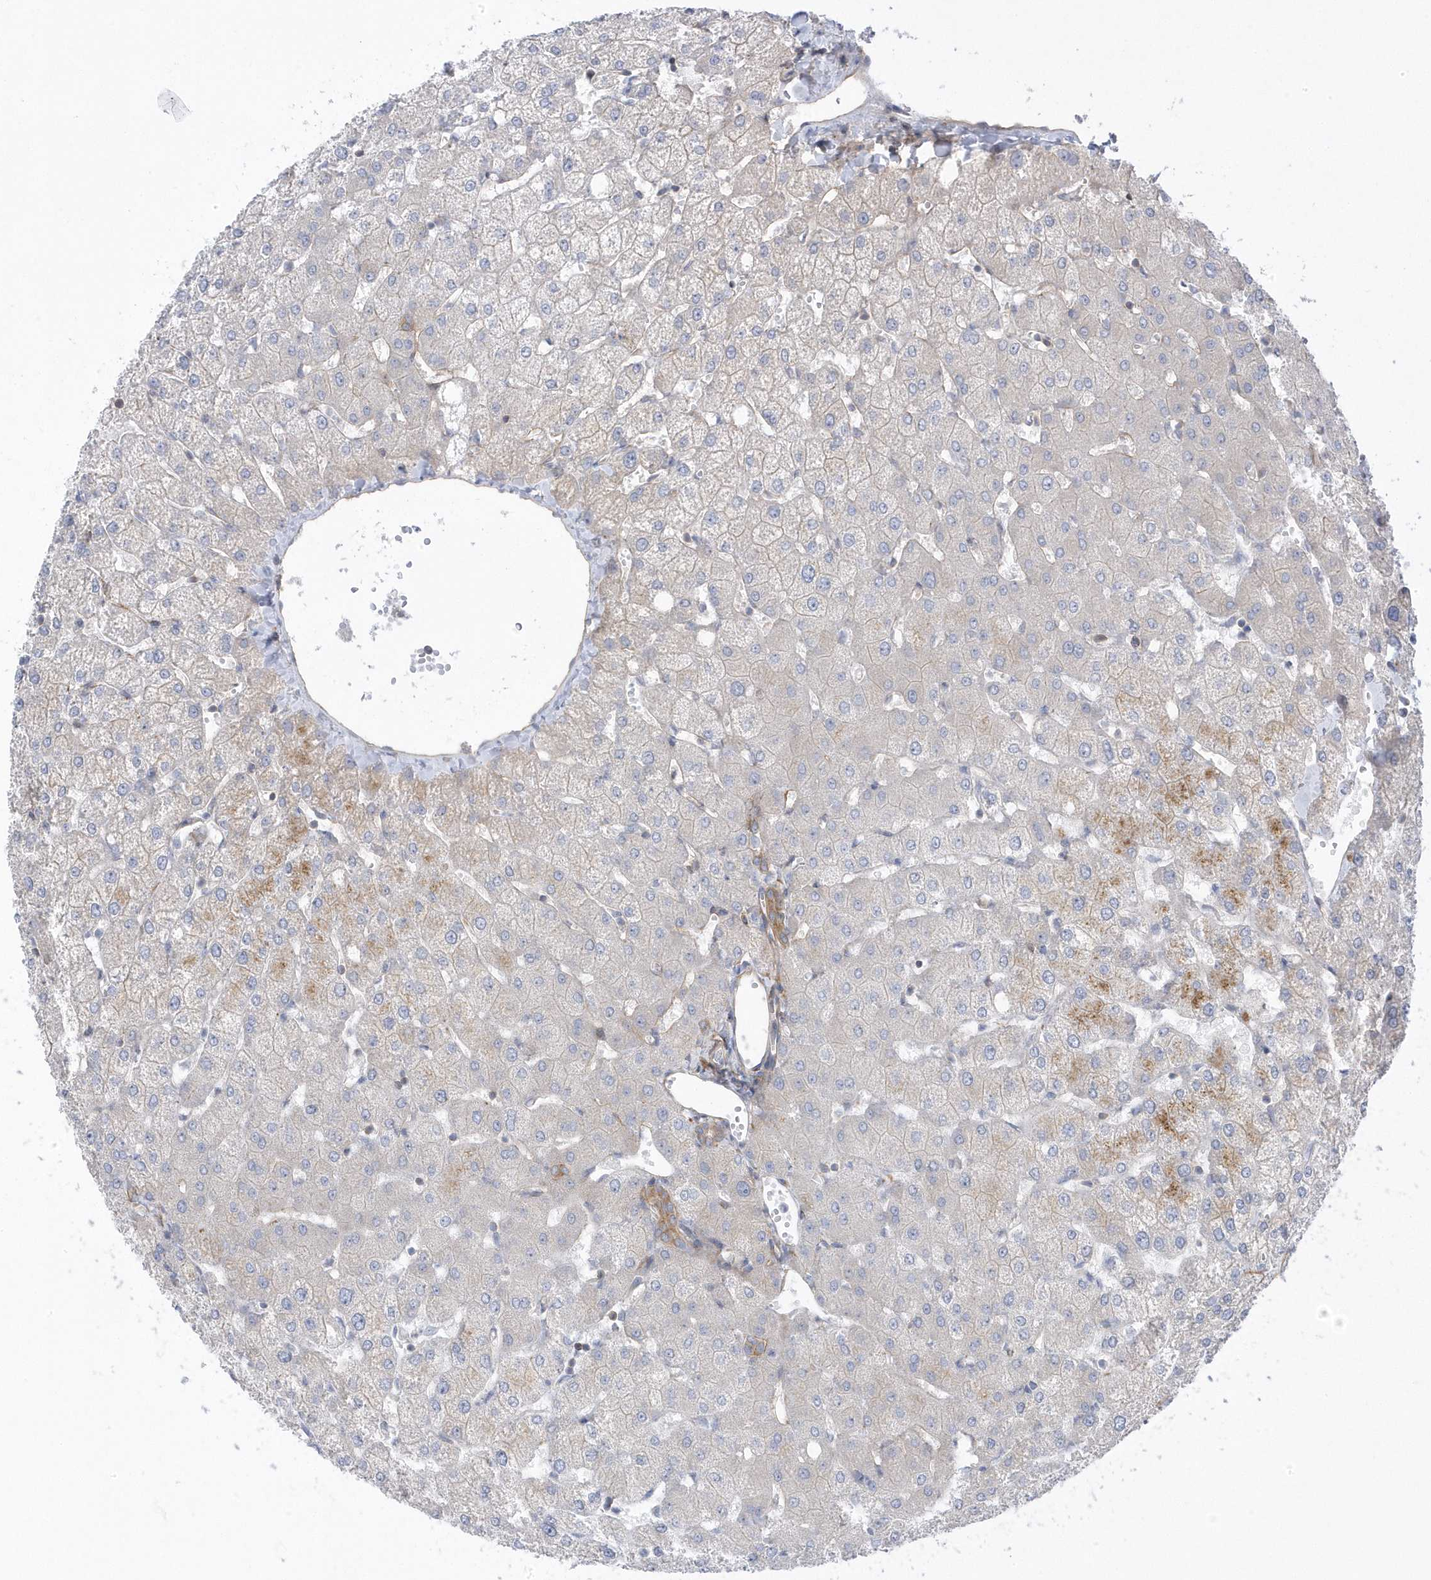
{"staining": {"intensity": "moderate", "quantity": ">75%", "location": "cytoplasmic/membranous"}, "tissue": "liver", "cell_type": "Cholangiocytes", "image_type": "normal", "snomed": [{"axis": "morphology", "description": "Normal tissue, NOS"}, {"axis": "topography", "description": "Liver"}], "caption": "Cholangiocytes display medium levels of moderate cytoplasmic/membranous staining in approximately >75% of cells in unremarkable human liver.", "gene": "ANAPC1", "patient": {"sex": "female", "age": 54}}